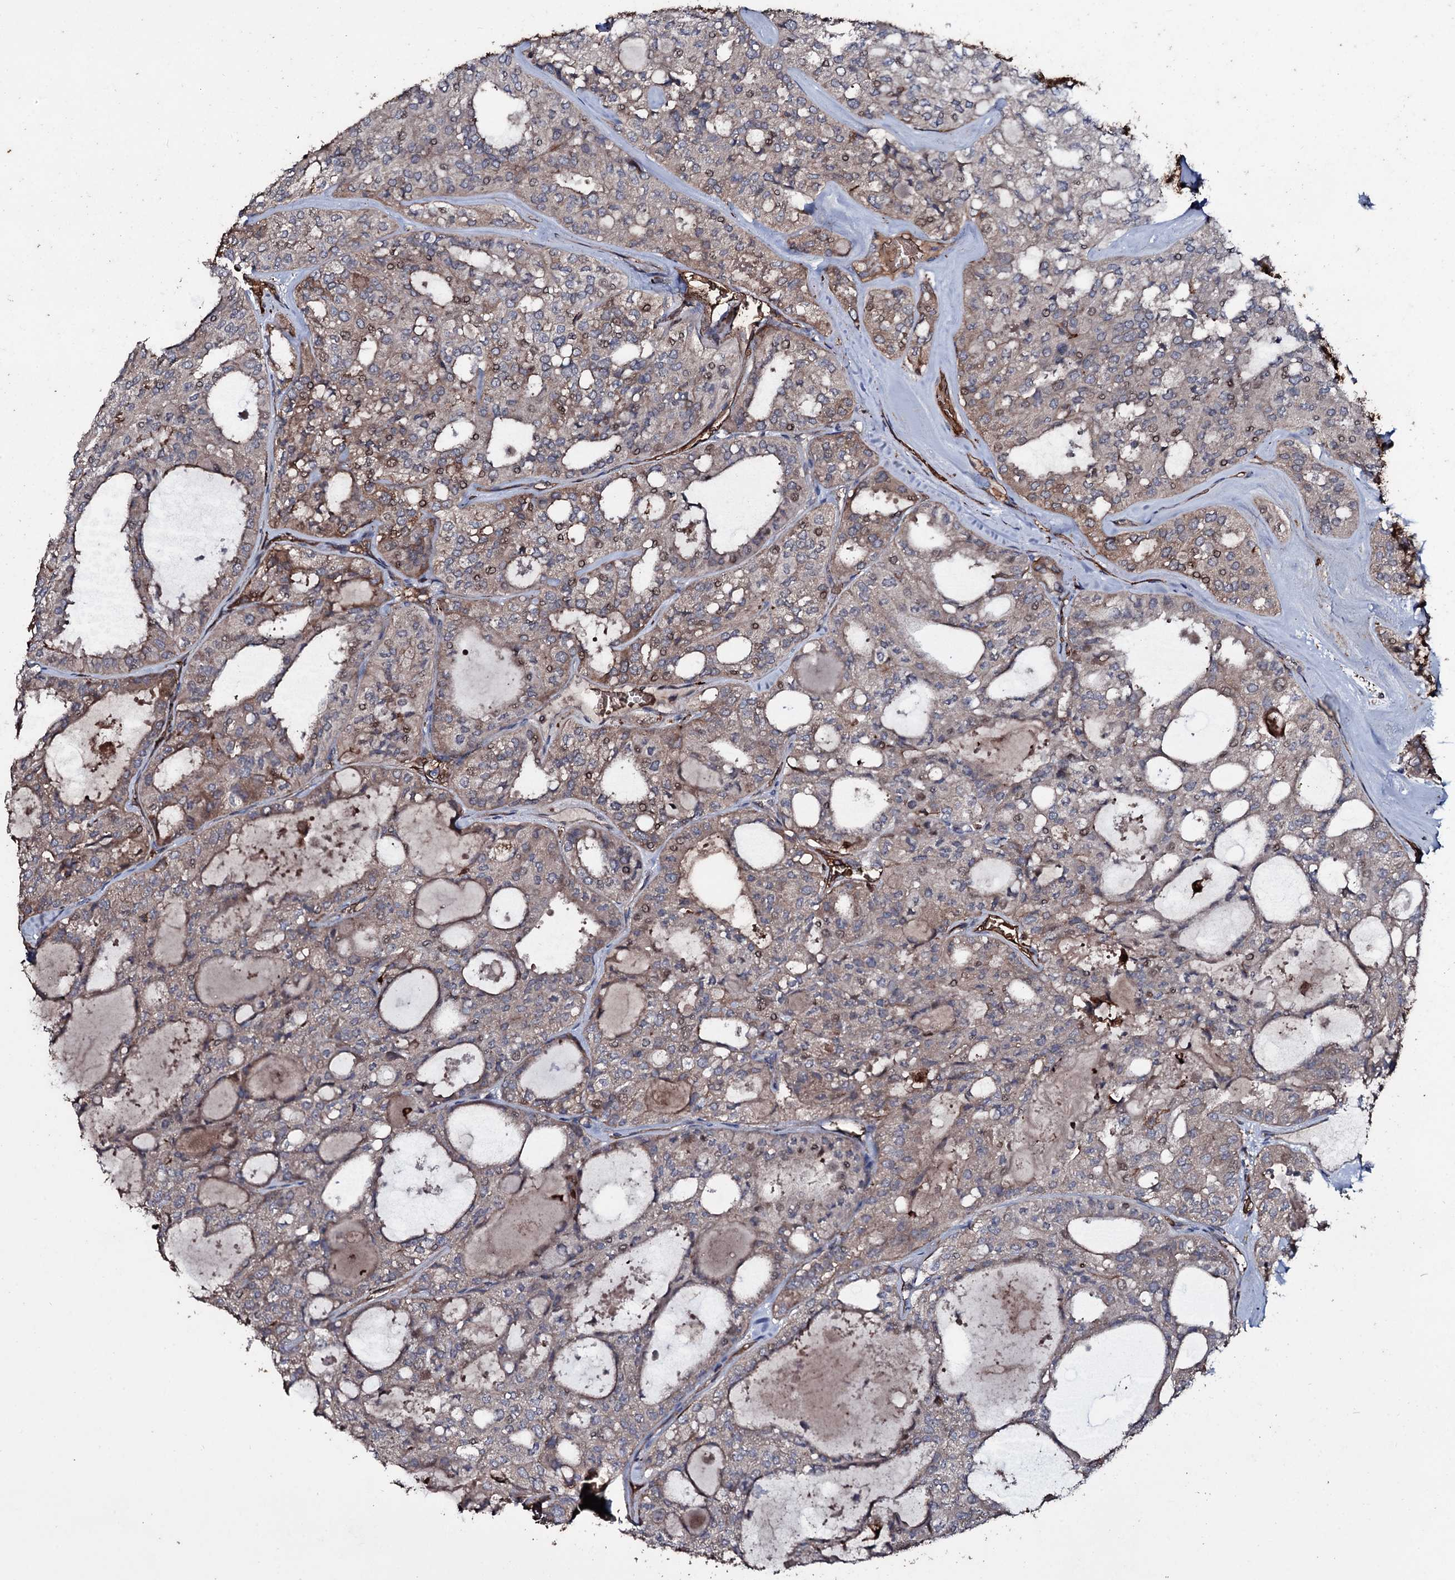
{"staining": {"intensity": "weak", "quantity": "<25%", "location": "cytoplasmic/membranous,nuclear"}, "tissue": "thyroid cancer", "cell_type": "Tumor cells", "image_type": "cancer", "snomed": [{"axis": "morphology", "description": "Follicular adenoma carcinoma, NOS"}, {"axis": "topography", "description": "Thyroid gland"}], "caption": "Immunohistochemistry (IHC) image of human thyroid follicular adenoma carcinoma stained for a protein (brown), which demonstrates no staining in tumor cells.", "gene": "ZSWIM8", "patient": {"sex": "male", "age": 75}}